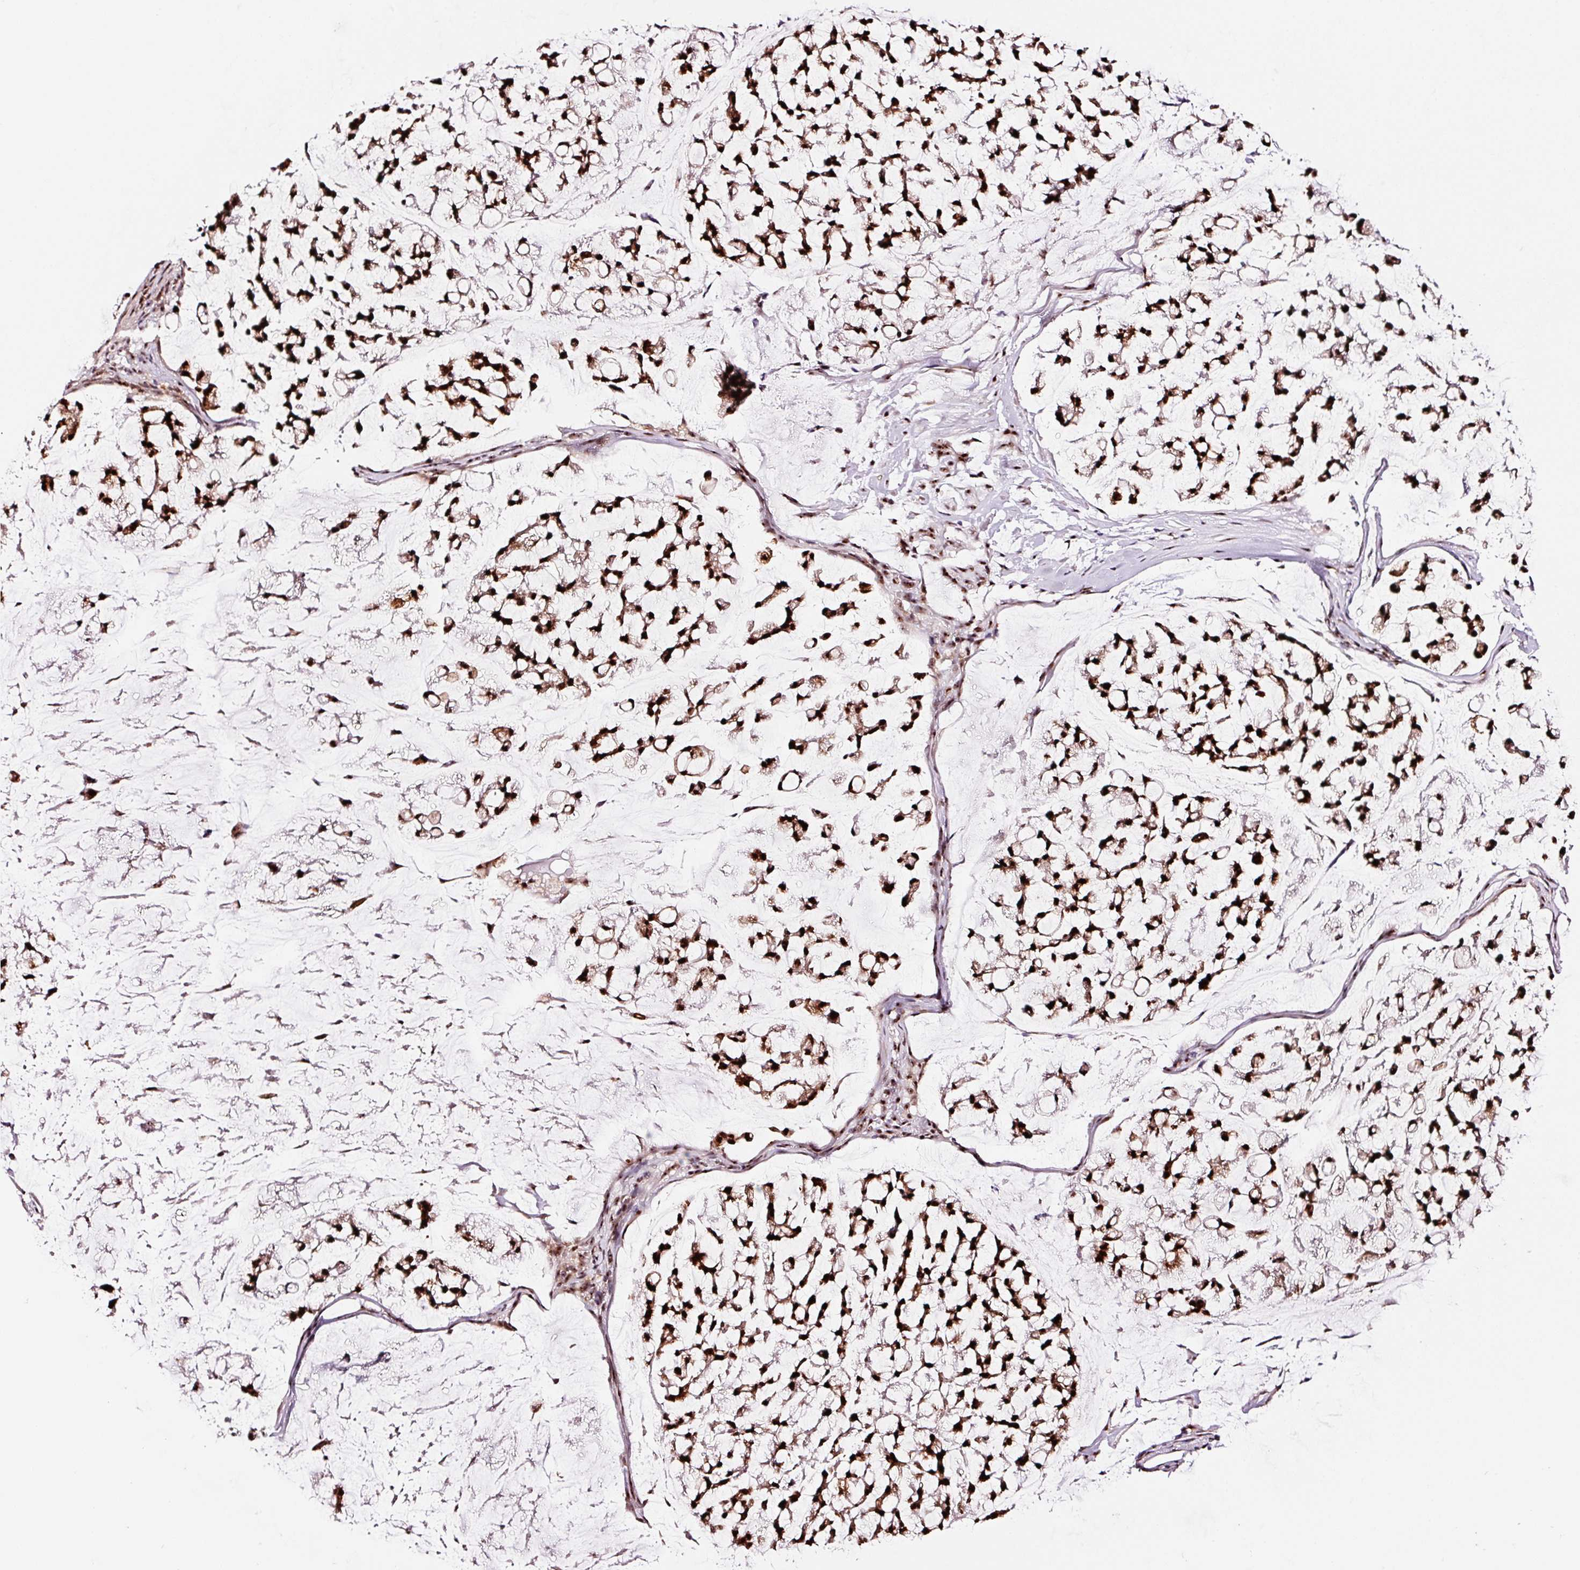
{"staining": {"intensity": "moderate", "quantity": ">75%", "location": "cytoplasmic/membranous,nuclear"}, "tissue": "stomach cancer", "cell_type": "Tumor cells", "image_type": "cancer", "snomed": [{"axis": "morphology", "description": "Adenocarcinoma, NOS"}, {"axis": "topography", "description": "Stomach, lower"}], "caption": "IHC (DAB) staining of stomach cancer (adenocarcinoma) demonstrates moderate cytoplasmic/membranous and nuclear protein positivity in about >75% of tumor cells.", "gene": "GNL3", "patient": {"sex": "male", "age": 67}}